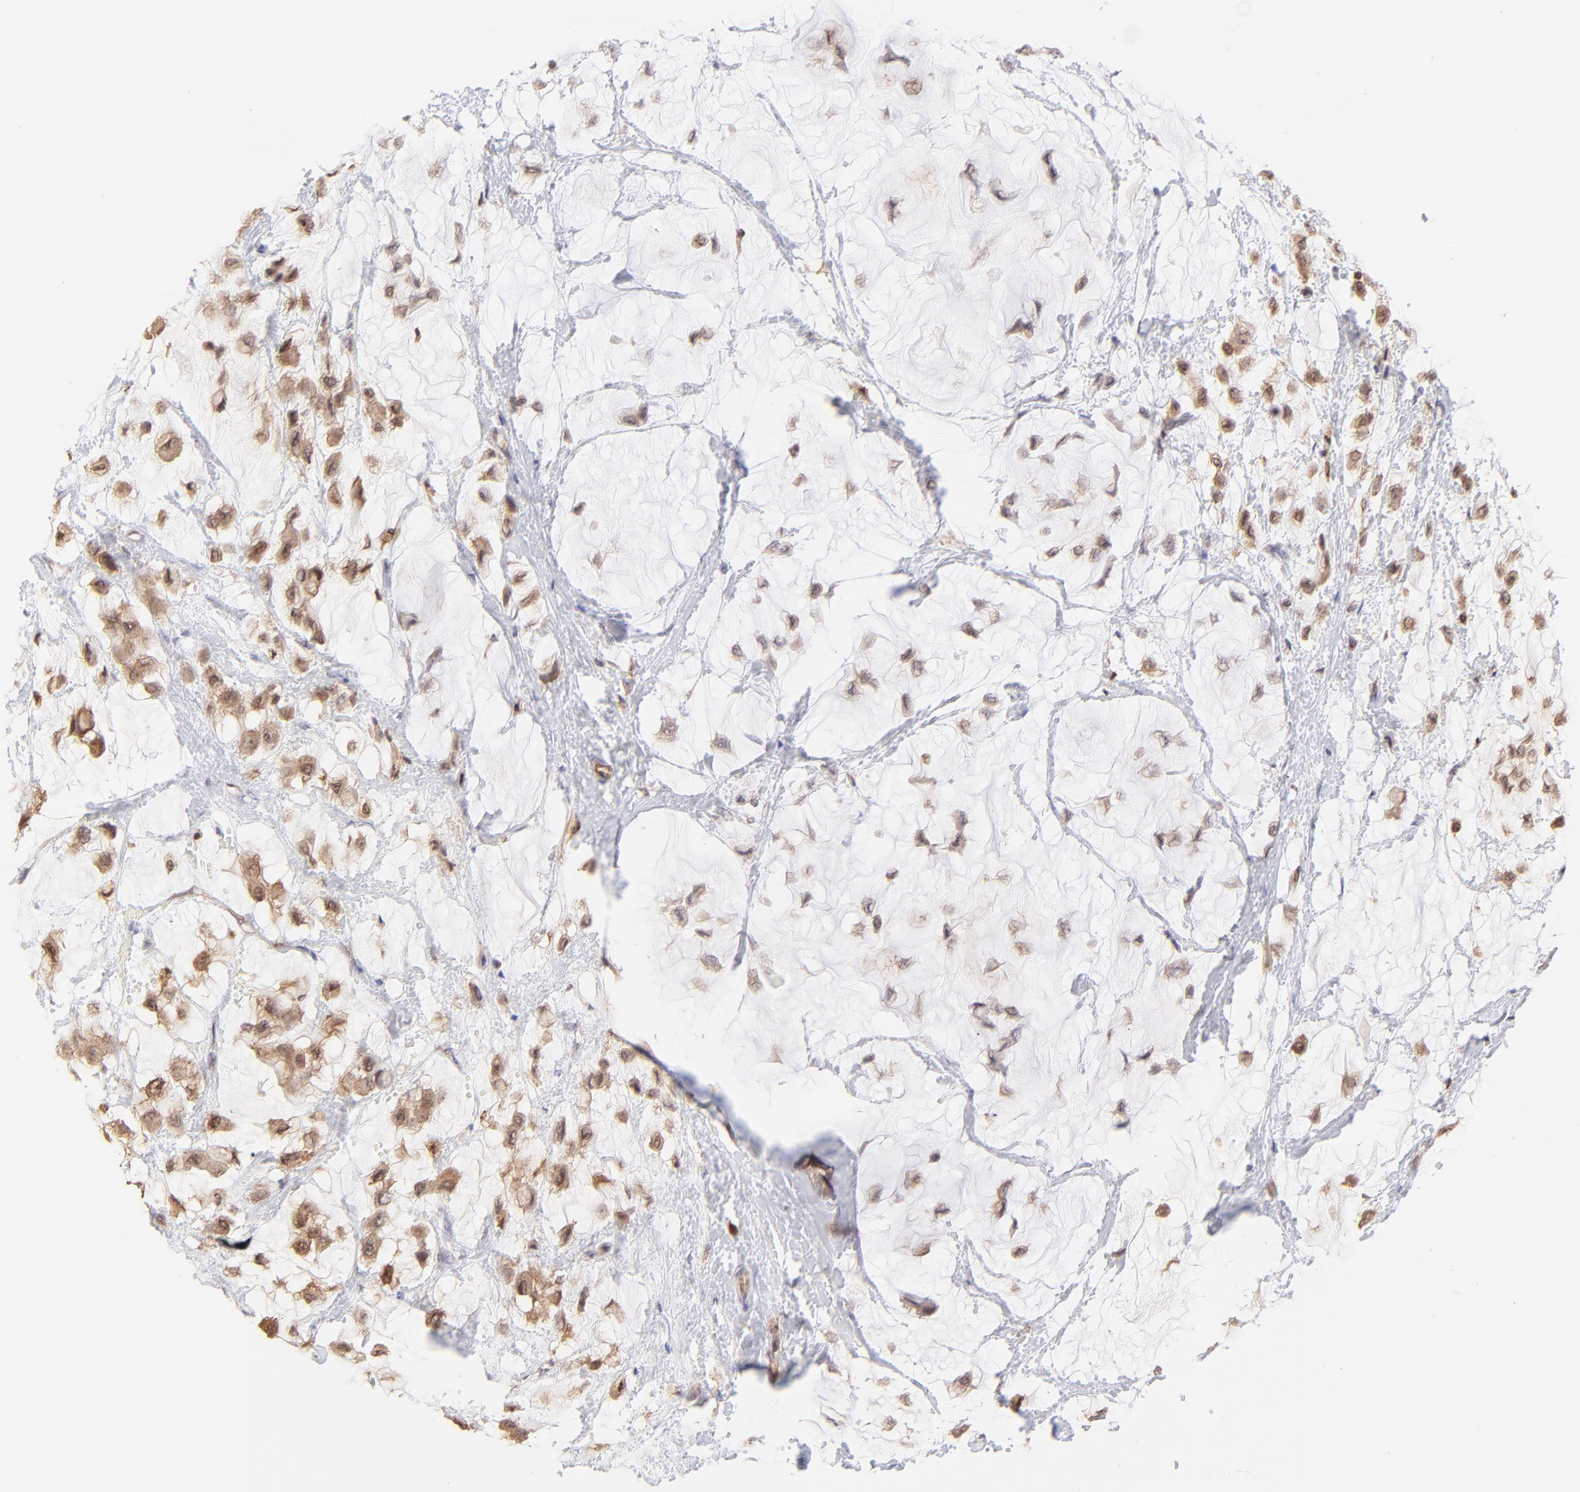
{"staining": {"intensity": "moderate", "quantity": "25%-75%", "location": "cytoplasmic/membranous,nuclear"}, "tissue": "breast cancer", "cell_type": "Tumor cells", "image_type": "cancer", "snomed": [{"axis": "morphology", "description": "Lobular carcinoma"}, {"axis": "topography", "description": "Breast"}], "caption": "Breast cancer stained with DAB immunohistochemistry (IHC) demonstrates medium levels of moderate cytoplasmic/membranous and nuclear expression in approximately 25%-75% of tumor cells. The protein is stained brown, and the nuclei are stained in blue (DAB (3,3'-diaminobenzidine) IHC with brightfield microscopy, high magnification).", "gene": "HYAL1", "patient": {"sex": "female", "age": 85}}